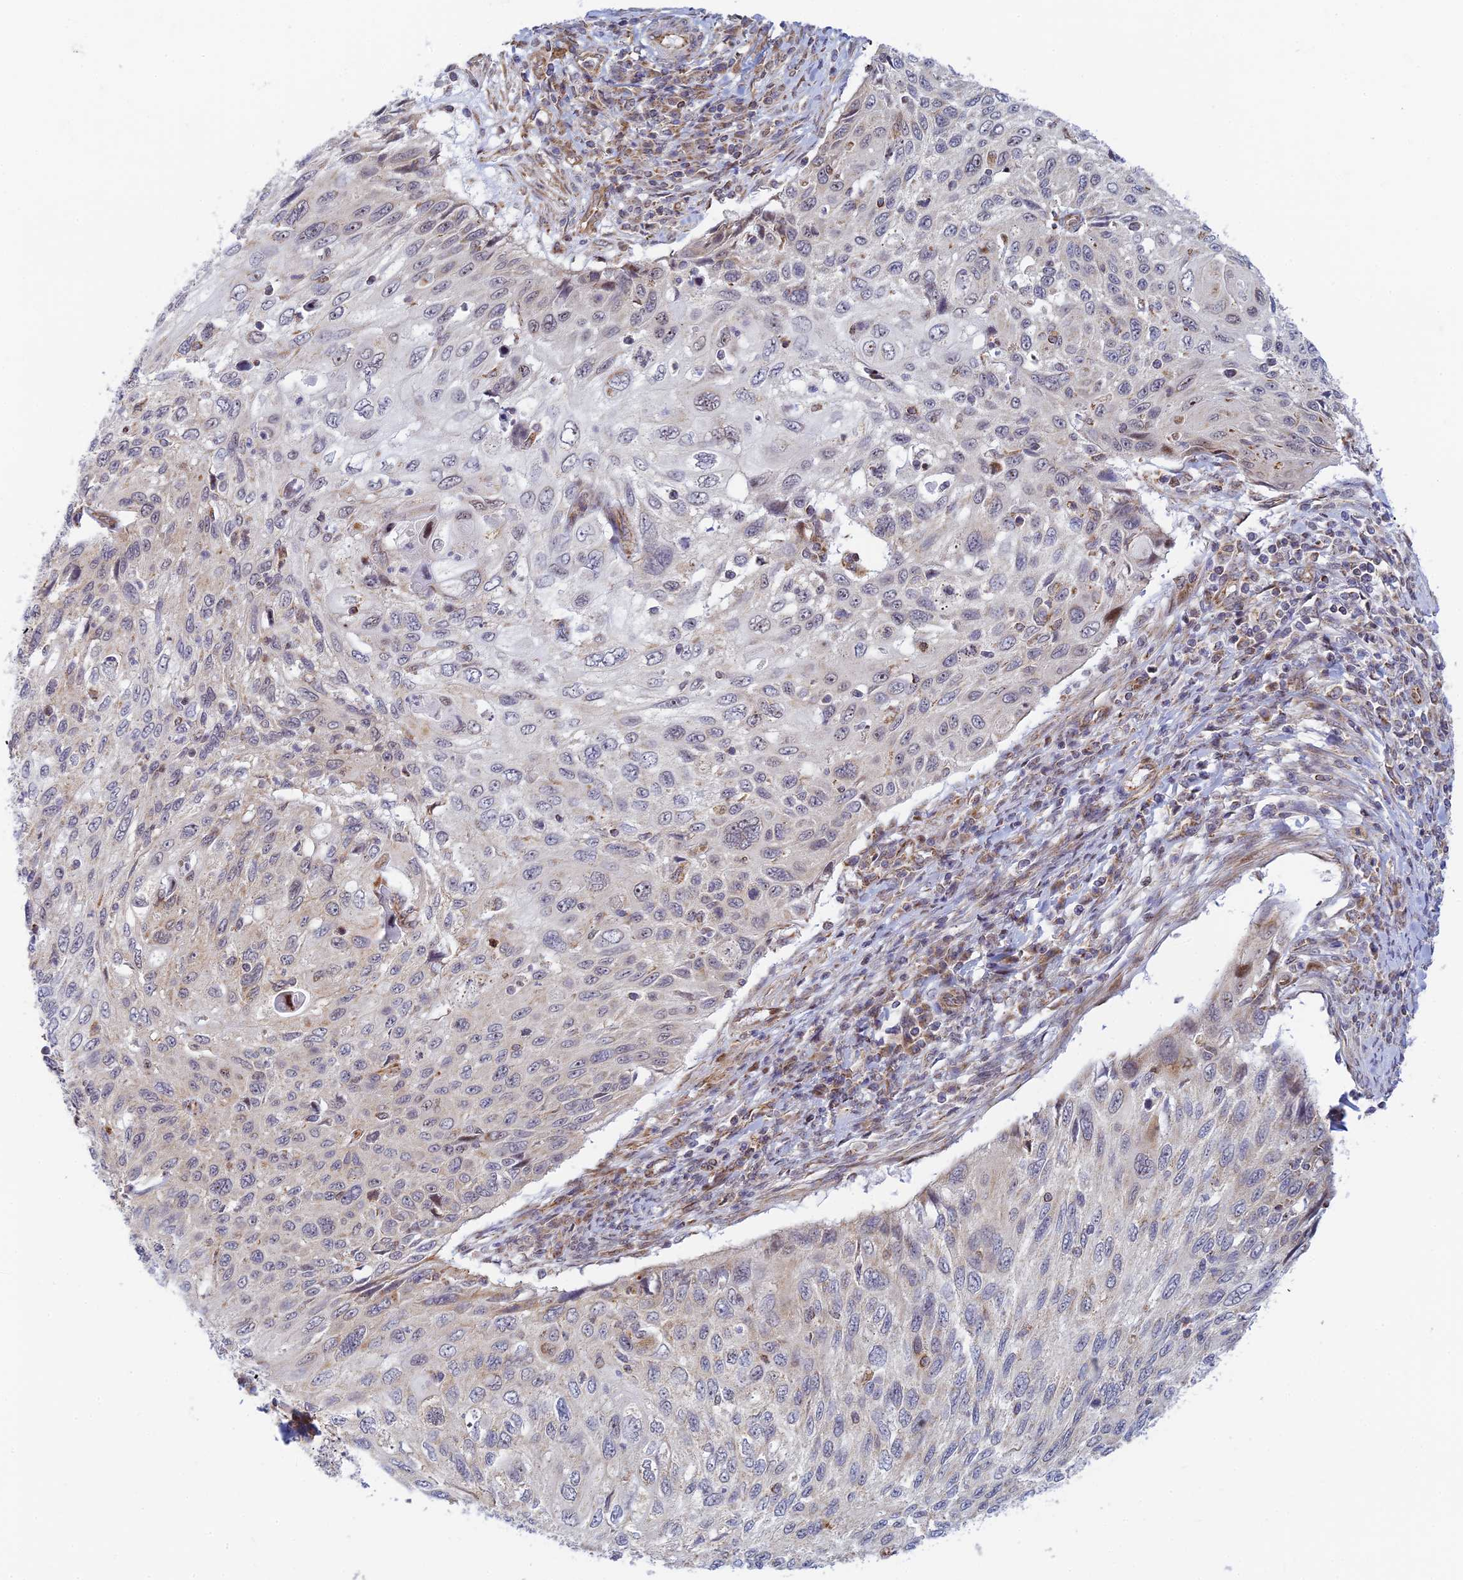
{"staining": {"intensity": "negative", "quantity": "none", "location": "none"}, "tissue": "cervical cancer", "cell_type": "Tumor cells", "image_type": "cancer", "snomed": [{"axis": "morphology", "description": "Squamous cell carcinoma, NOS"}, {"axis": "topography", "description": "Cervix"}], "caption": "Cervical squamous cell carcinoma stained for a protein using IHC exhibits no expression tumor cells.", "gene": "HOOK2", "patient": {"sex": "female", "age": 70}}